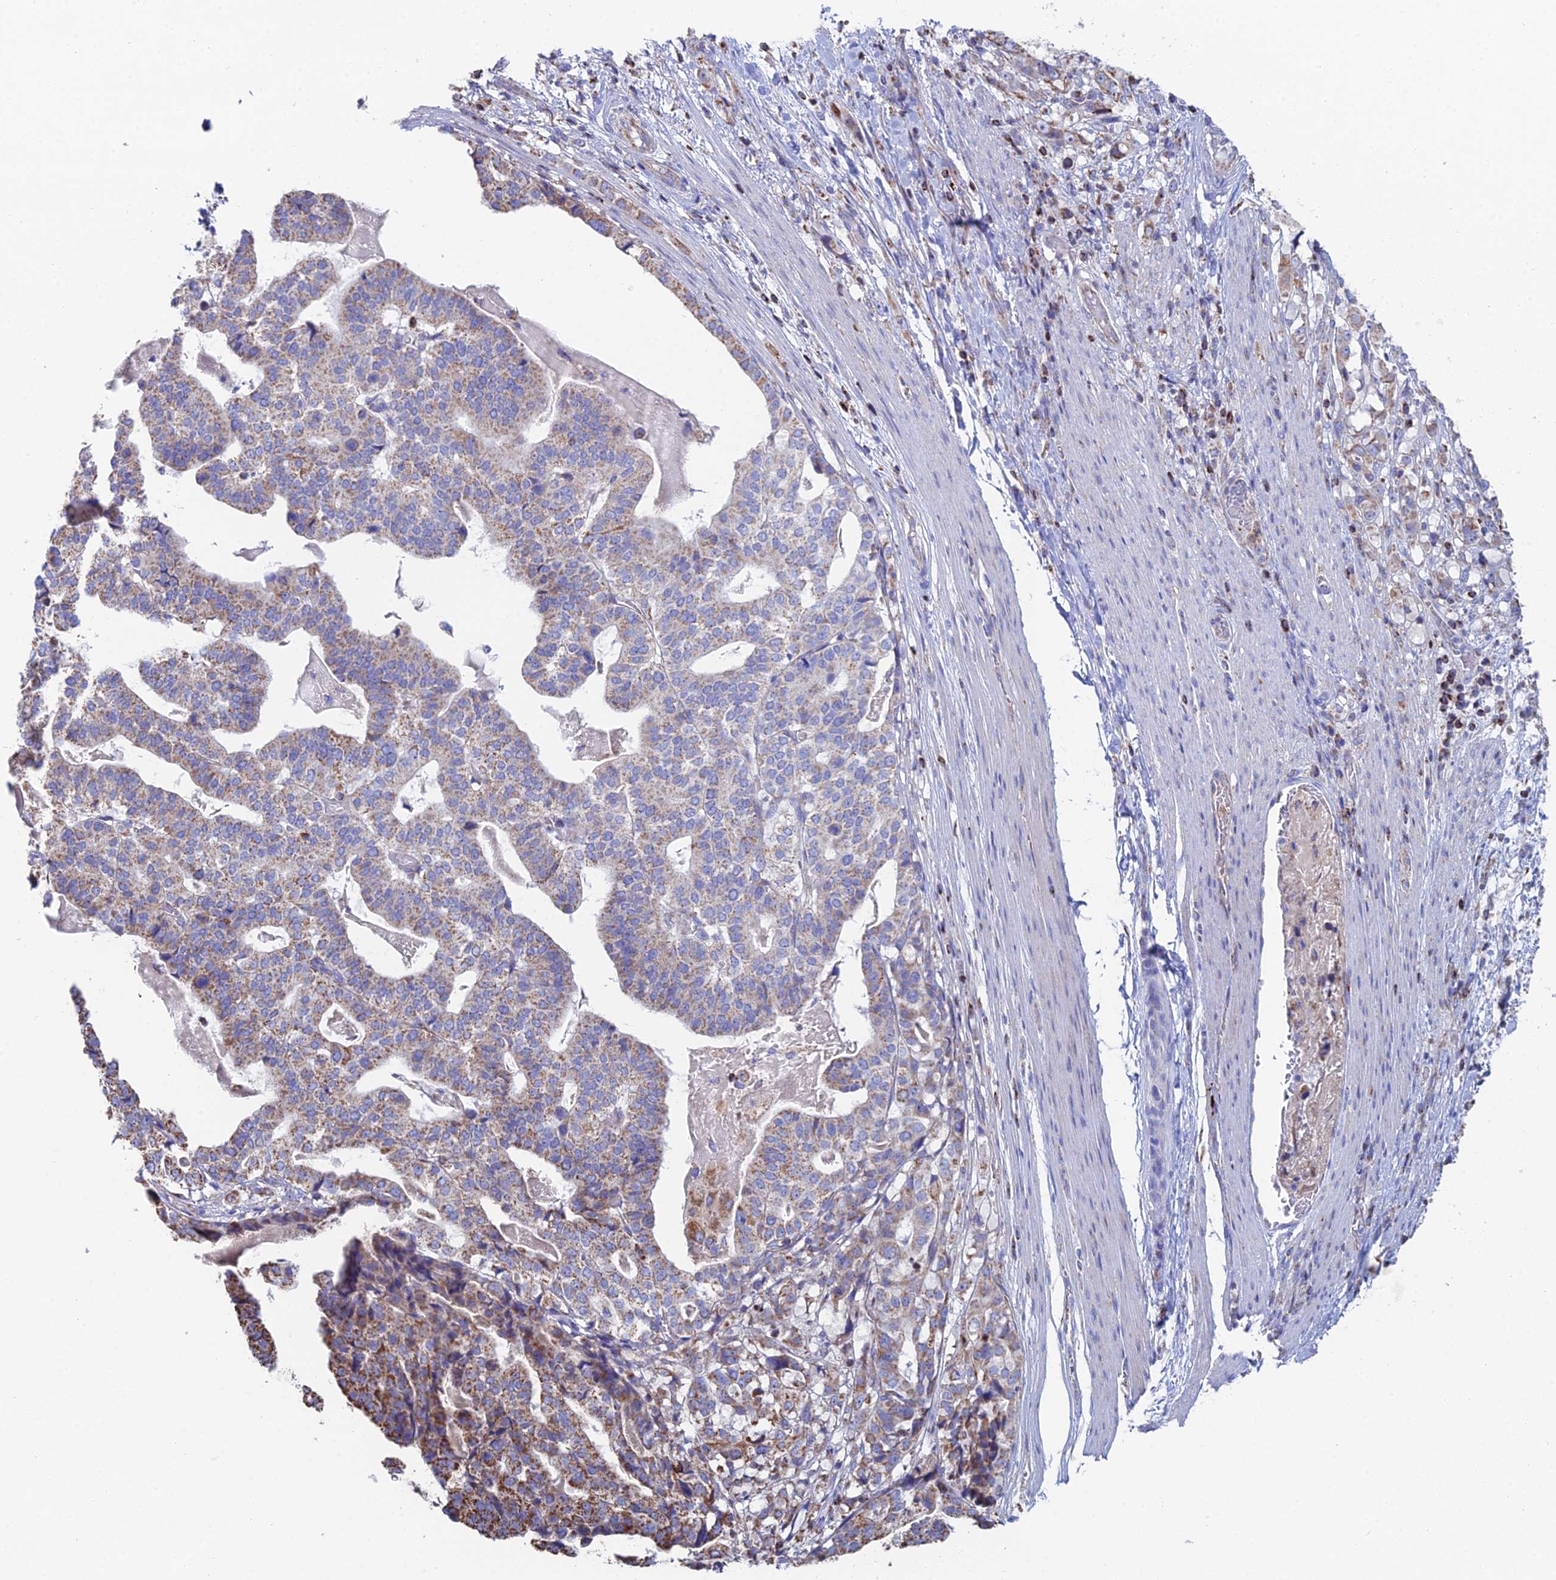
{"staining": {"intensity": "moderate", "quantity": "25%-75%", "location": "cytoplasmic/membranous"}, "tissue": "stomach cancer", "cell_type": "Tumor cells", "image_type": "cancer", "snomed": [{"axis": "morphology", "description": "Adenocarcinoma, NOS"}, {"axis": "topography", "description": "Stomach"}], "caption": "About 25%-75% of tumor cells in human stomach cancer (adenocarcinoma) reveal moderate cytoplasmic/membranous protein positivity as visualized by brown immunohistochemical staining.", "gene": "SPOCK2", "patient": {"sex": "male", "age": 48}}